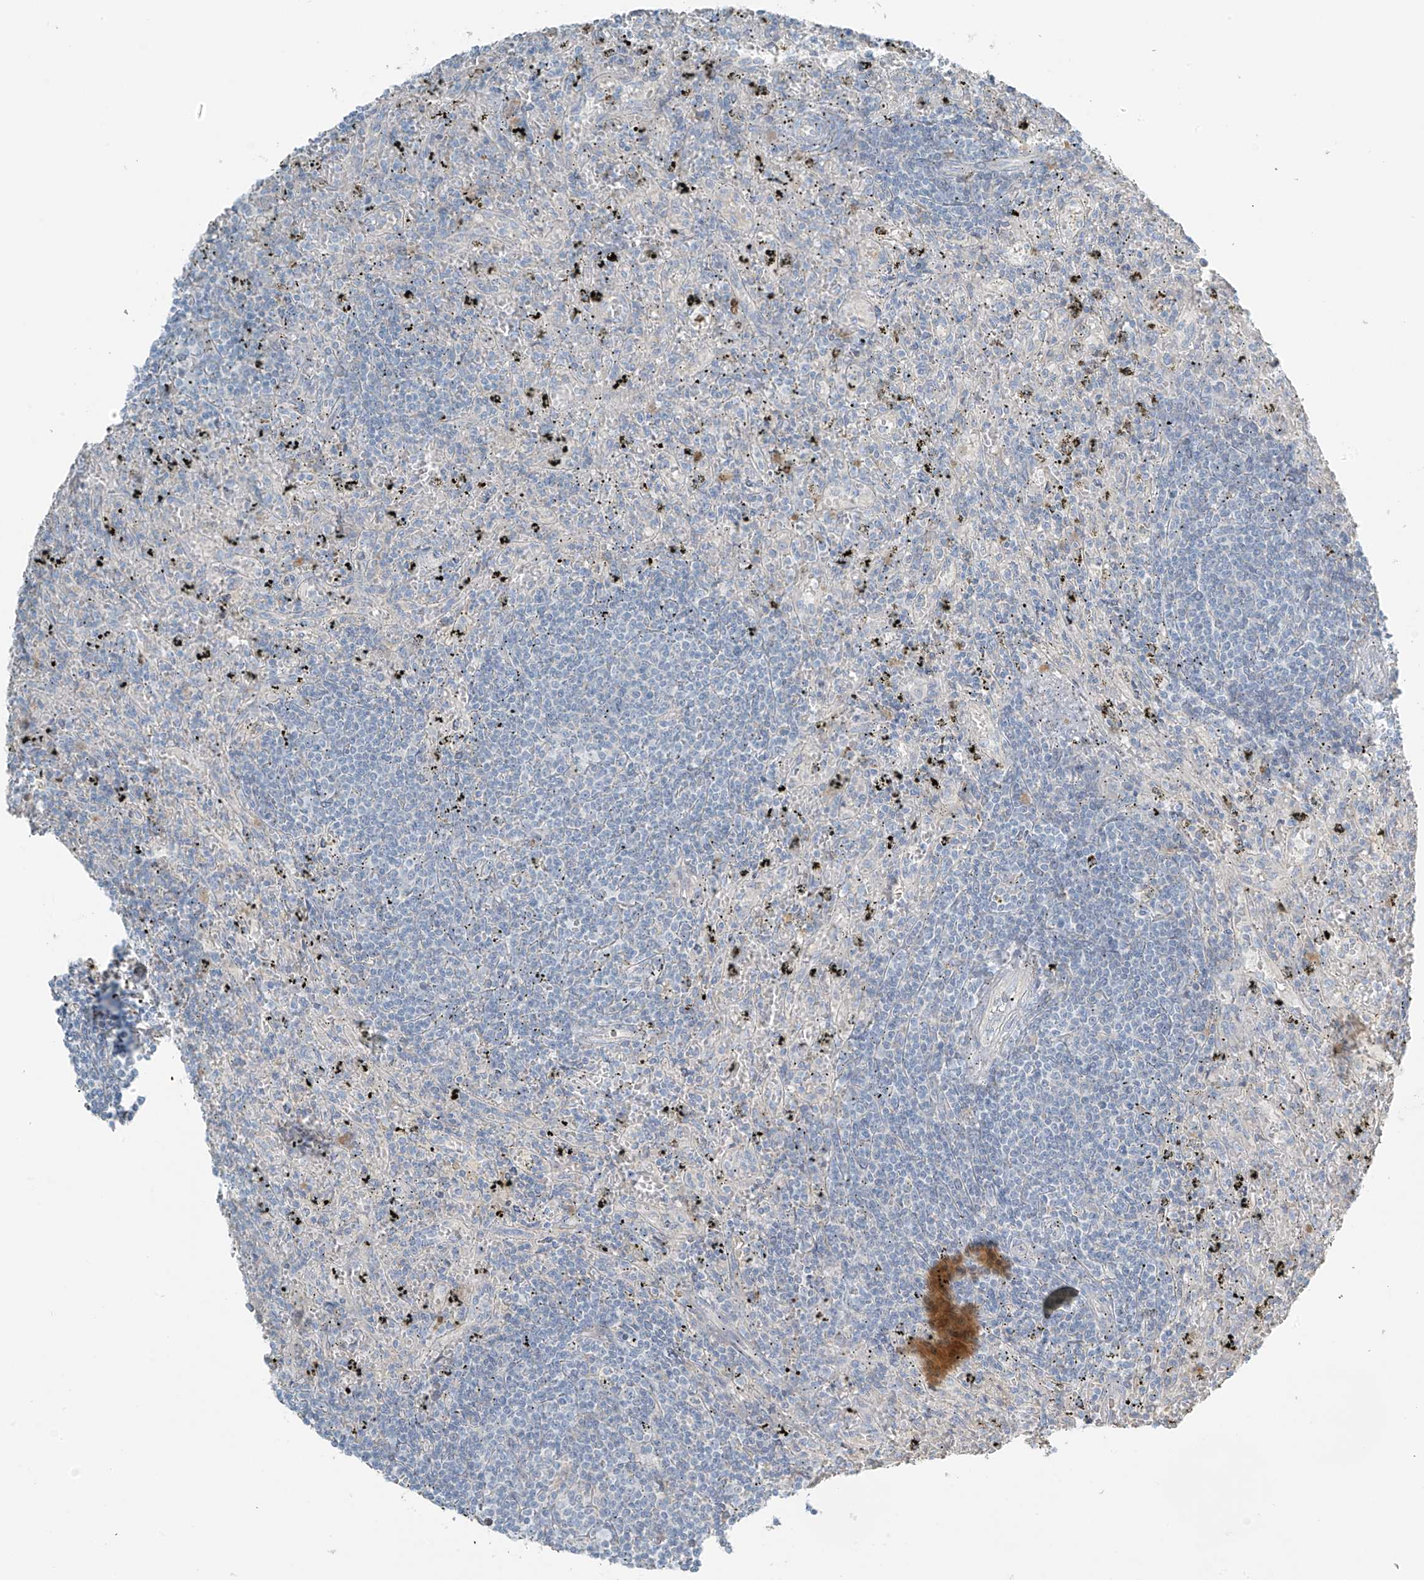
{"staining": {"intensity": "negative", "quantity": "none", "location": "none"}, "tissue": "lymphoma", "cell_type": "Tumor cells", "image_type": "cancer", "snomed": [{"axis": "morphology", "description": "Malignant lymphoma, non-Hodgkin's type, Low grade"}, {"axis": "topography", "description": "Spleen"}], "caption": "Image shows no significant protein positivity in tumor cells of lymphoma.", "gene": "FAM131C", "patient": {"sex": "male", "age": 76}}